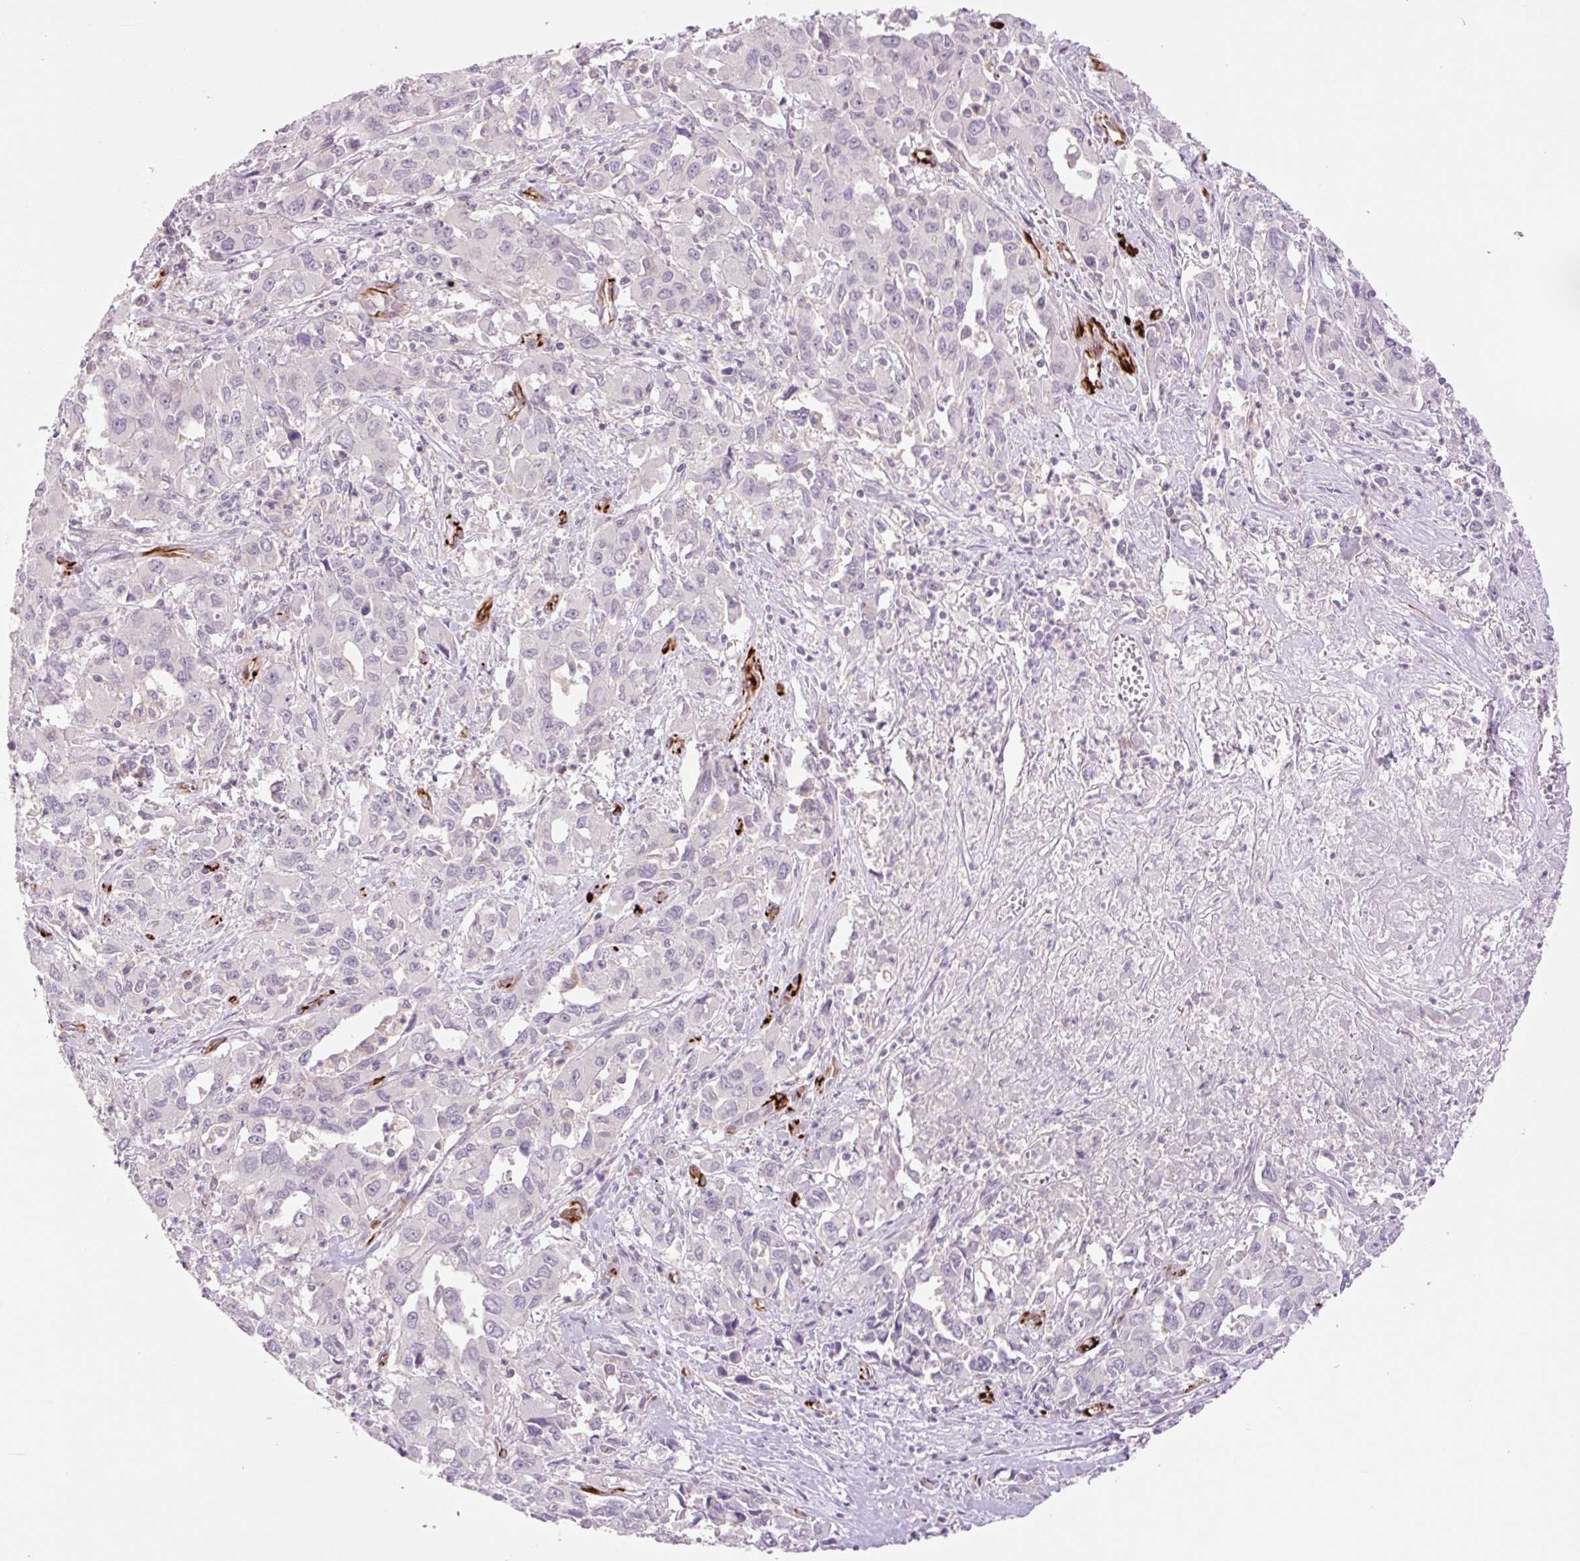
{"staining": {"intensity": "negative", "quantity": "none", "location": "none"}, "tissue": "liver cancer", "cell_type": "Tumor cells", "image_type": "cancer", "snomed": [{"axis": "morphology", "description": "Carcinoma, Hepatocellular, NOS"}, {"axis": "topography", "description": "Liver"}], "caption": "DAB immunohistochemical staining of human hepatocellular carcinoma (liver) reveals no significant expression in tumor cells.", "gene": "ZFYVE21", "patient": {"sex": "male", "age": 63}}